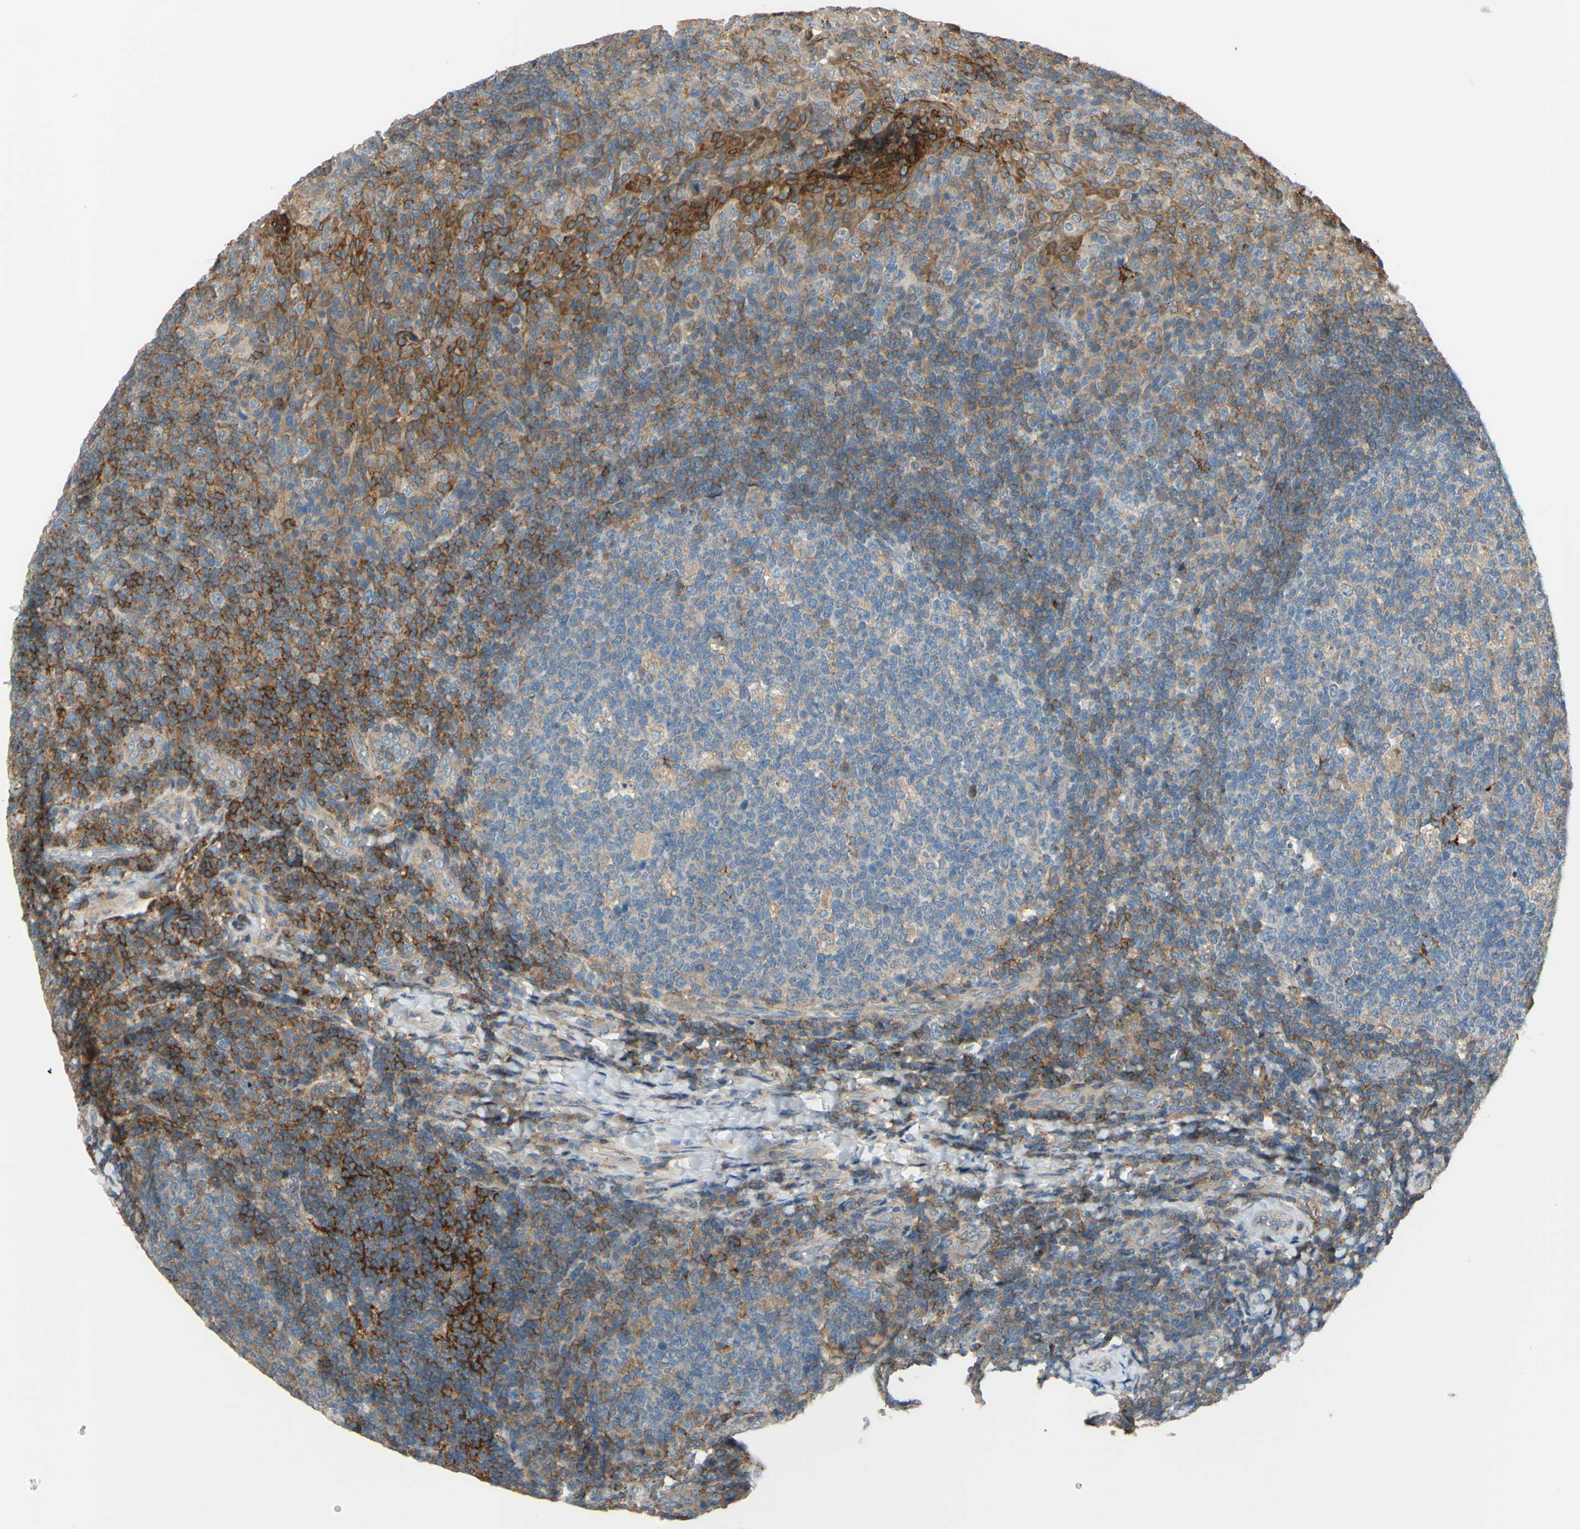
{"staining": {"intensity": "weak", "quantity": "25%-75%", "location": "cytoplasmic/membranous"}, "tissue": "tonsil", "cell_type": "Germinal center cells", "image_type": "normal", "snomed": [{"axis": "morphology", "description": "Normal tissue, NOS"}, {"axis": "topography", "description": "Tonsil"}], "caption": "Protein expression analysis of unremarkable tonsil demonstrates weak cytoplasmic/membranous positivity in approximately 25%-75% of germinal center cells. (Brightfield microscopy of DAB IHC at high magnification).", "gene": "POR", "patient": {"sex": "male", "age": 17}}